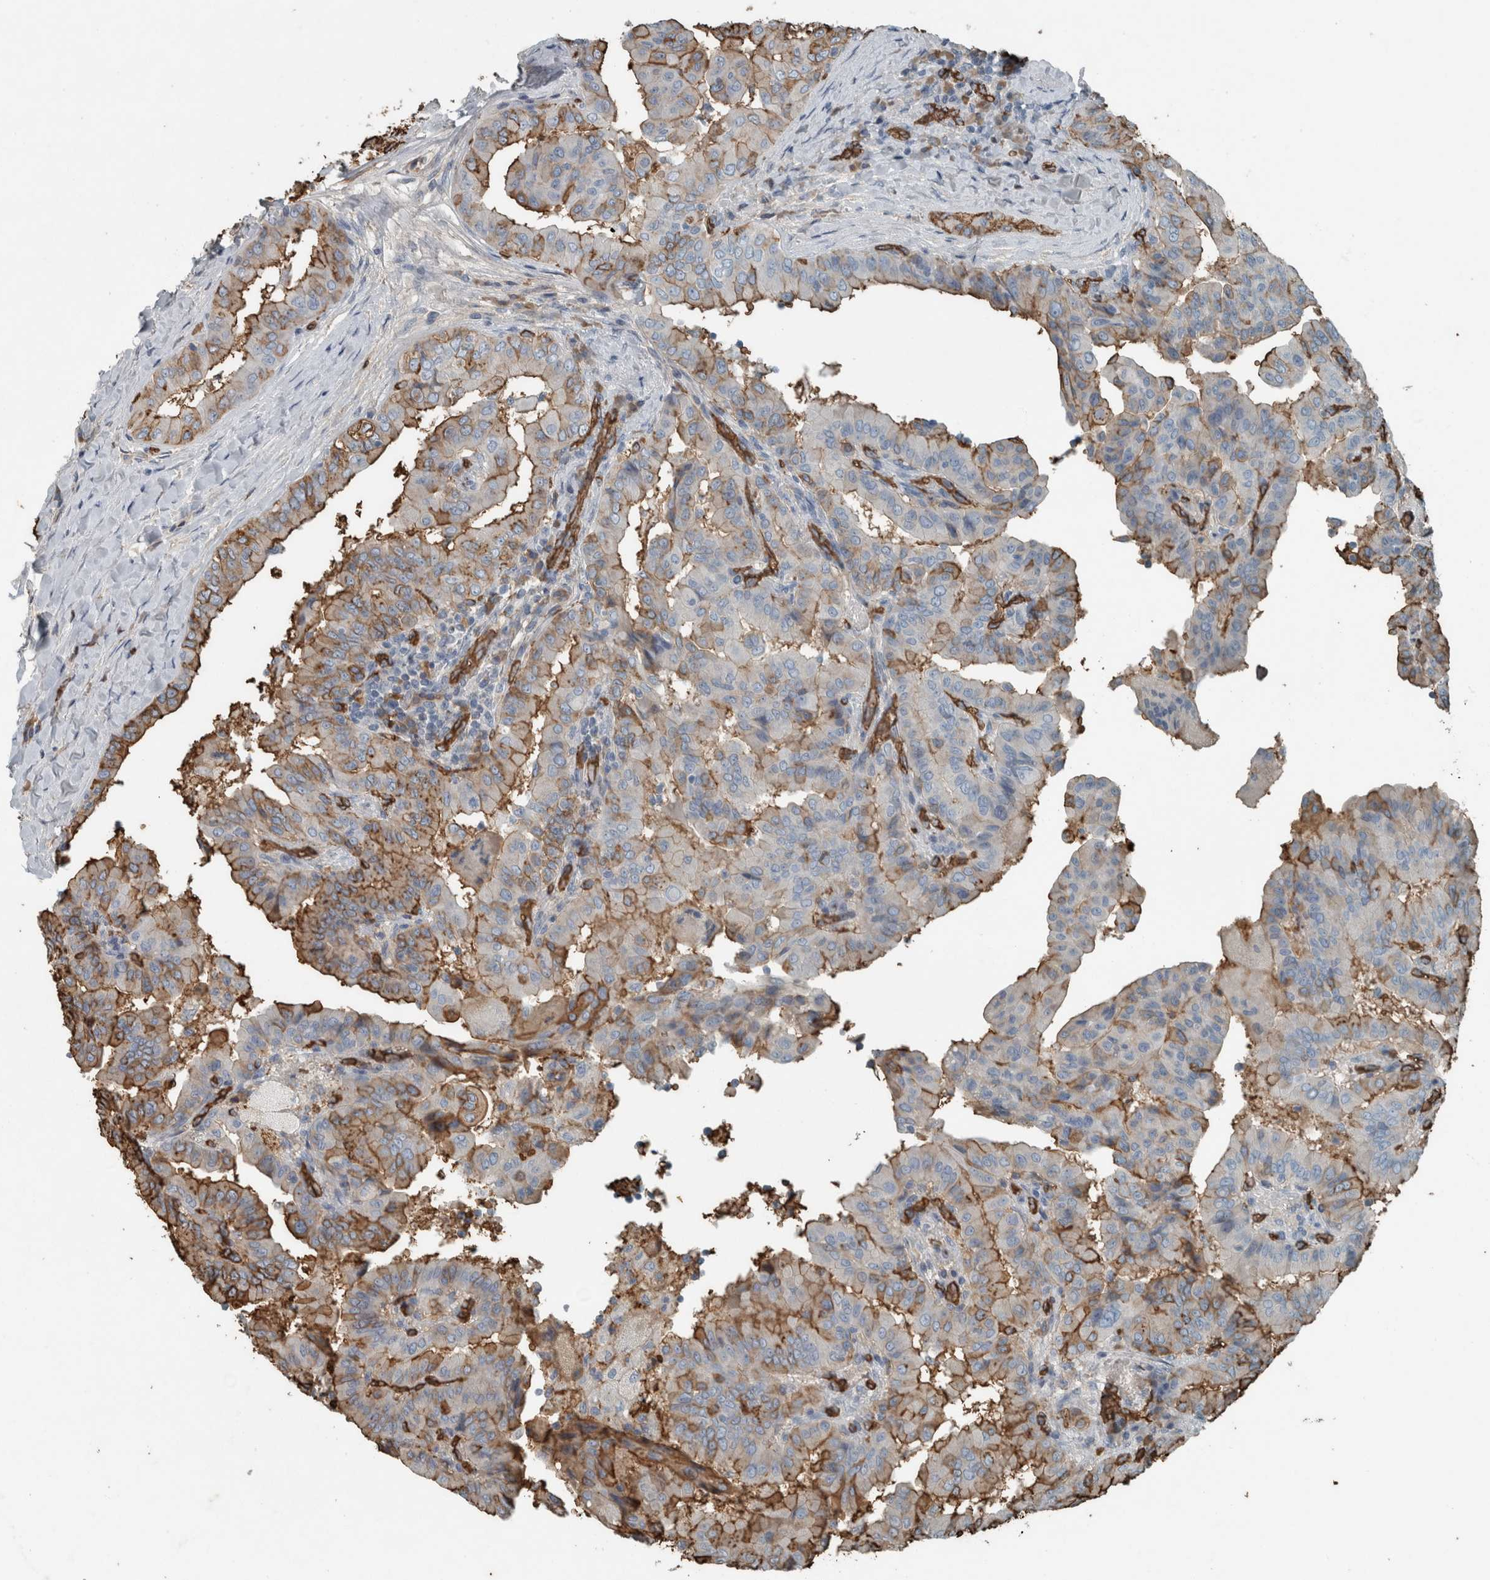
{"staining": {"intensity": "moderate", "quantity": "25%-75%", "location": "cytoplasmic/membranous"}, "tissue": "thyroid cancer", "cell_type": "Tumor cells", "image_type": "cancer", "snomed": [{"axis": "morphology", "description": "Papillary adenocarcinoma, NOS"}, {"axis": "topography", "description": "Thyroid gland"}], "caption": "High-power microscopy captured an immunohistochemistry micrograph of thyroid cancer, revealing moderate cytoplasmic/membranous expression in about 25%-75% of tumor cells.", "gene": "LBP", "patient": {"sex": "male", "age": 33}}